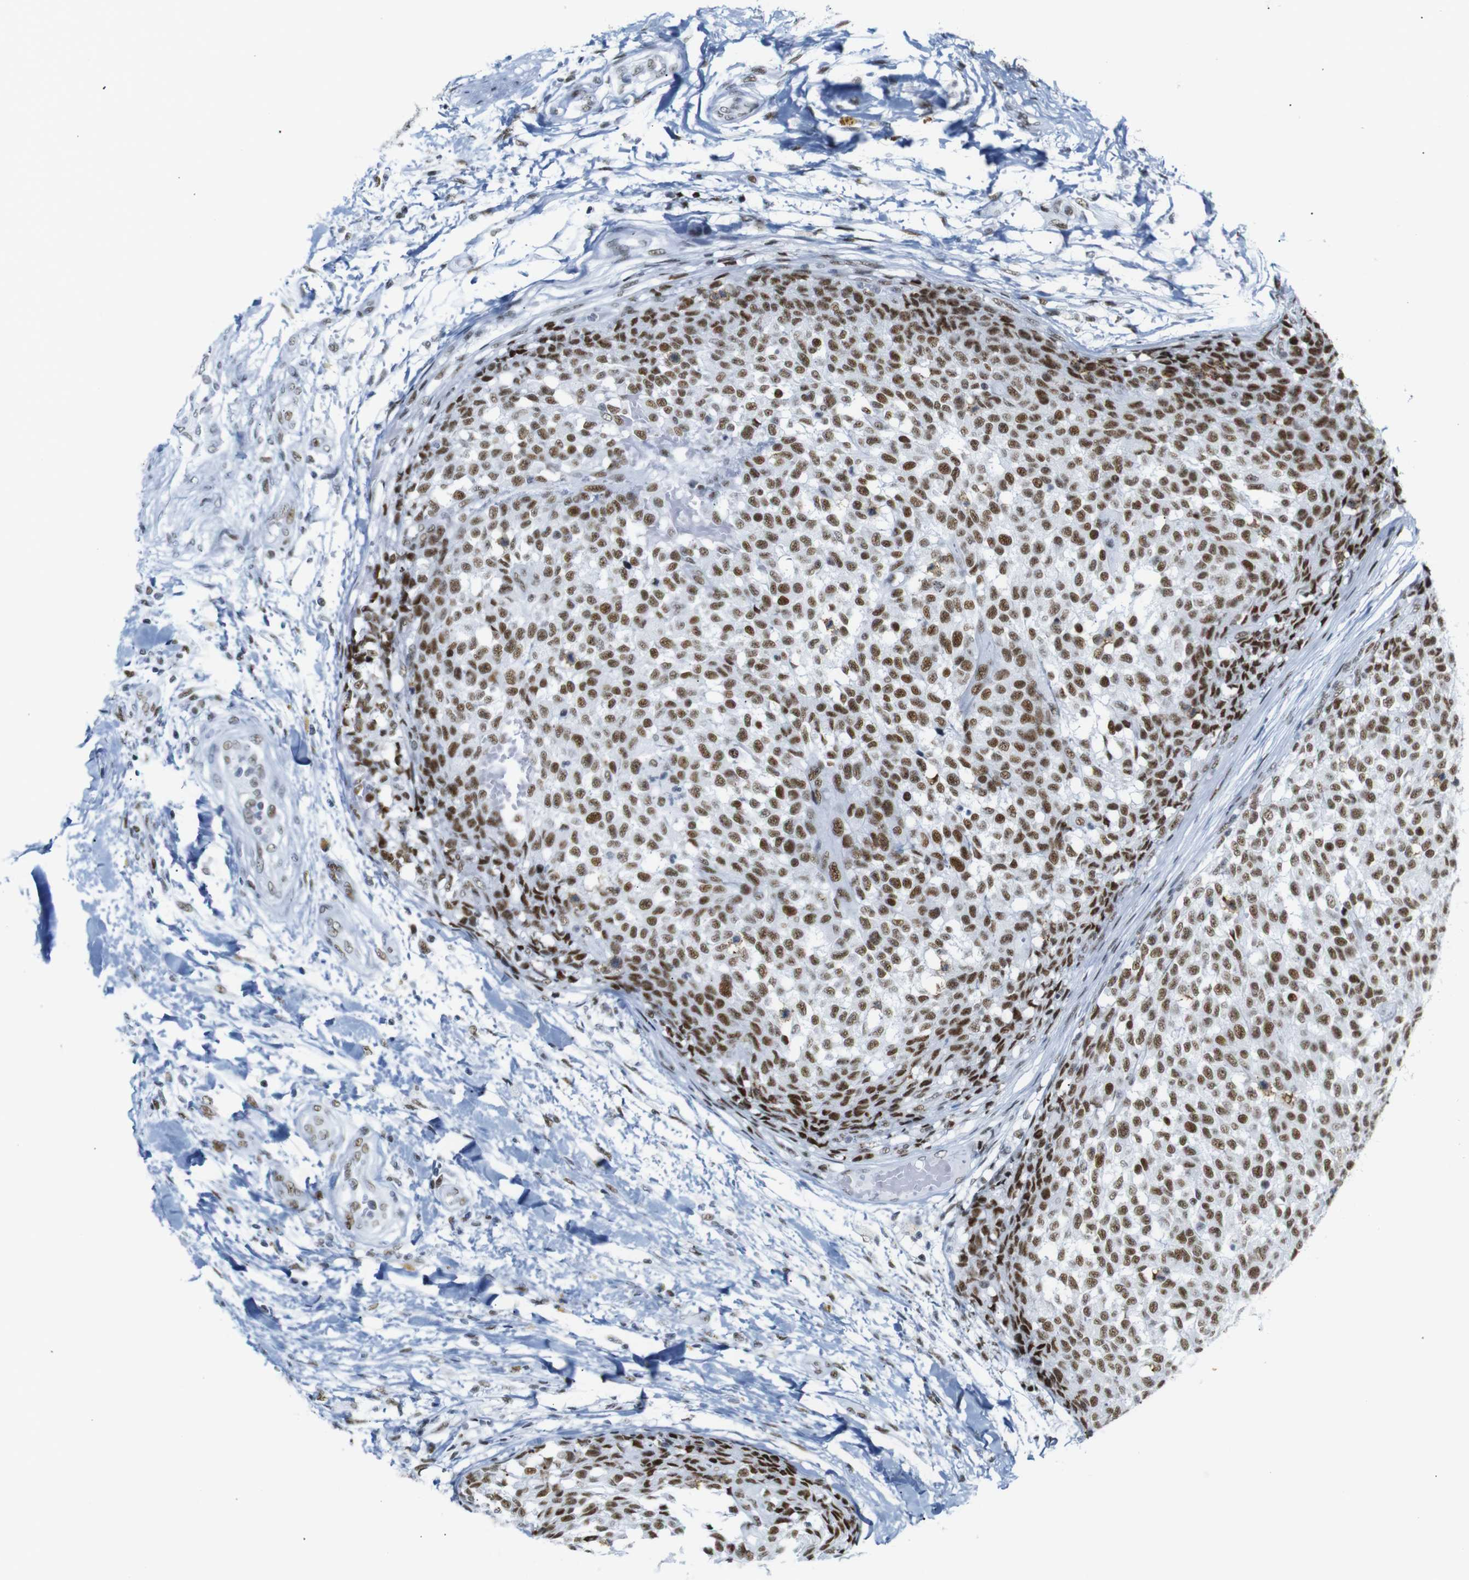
{"staining": {"intensity": "strong", "quantity": ">75%", "location": "nuclear"}, "tissue": "testis cancer", "cell_type": "Tumor cells", "image_type": "cancer", "snomed": [{"axis": "morphology", "description": "Seminoma, NOS"}, {"axis": "topography", "description": "Testis"}], "caption": "Brown immunohistochemical staining in seminoma (testis) exhibits strong nuclear expression in about >75% of tumor cells.", "gene": "TRA2B", "patient": {"sex": "male", "age": 59}}